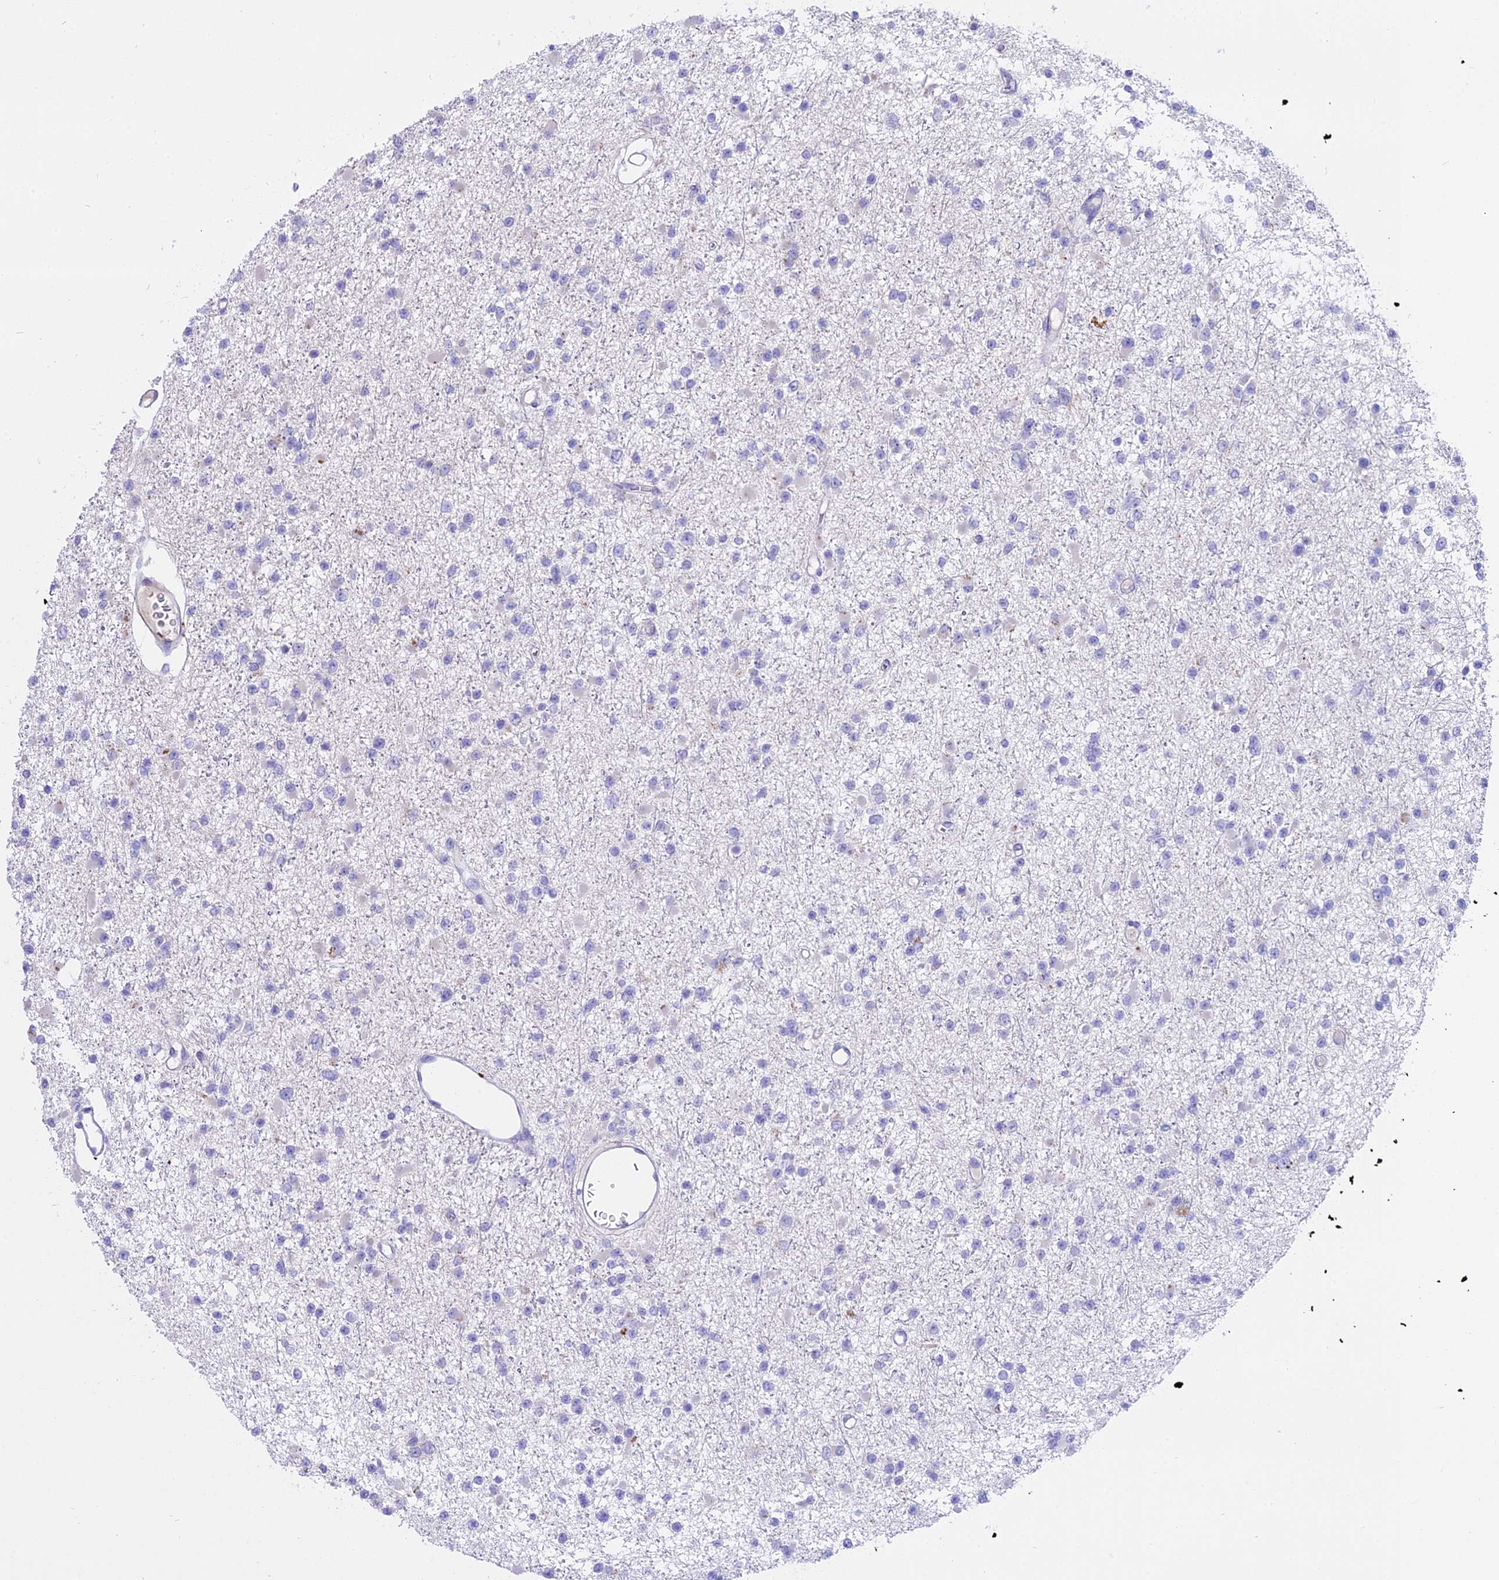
{"staining": {"intensity": "negative", "quantity": "none", "location": "none"}, "tissue": "glioma", "cell_type": "Tumor cells", "image_type": "cancer", "snomed": [{"axis": "morphology", "description": "Glioma, malignant, Low grade"}, {"axis": "topography", "description": "Brain"}], "caption": "Low-grade glioma (malignant) stained for a protein using IHC demonstrates no positivity tumor cells.", "gene": "LYPD6", "patient": {"sex": "female", "age": 22}}